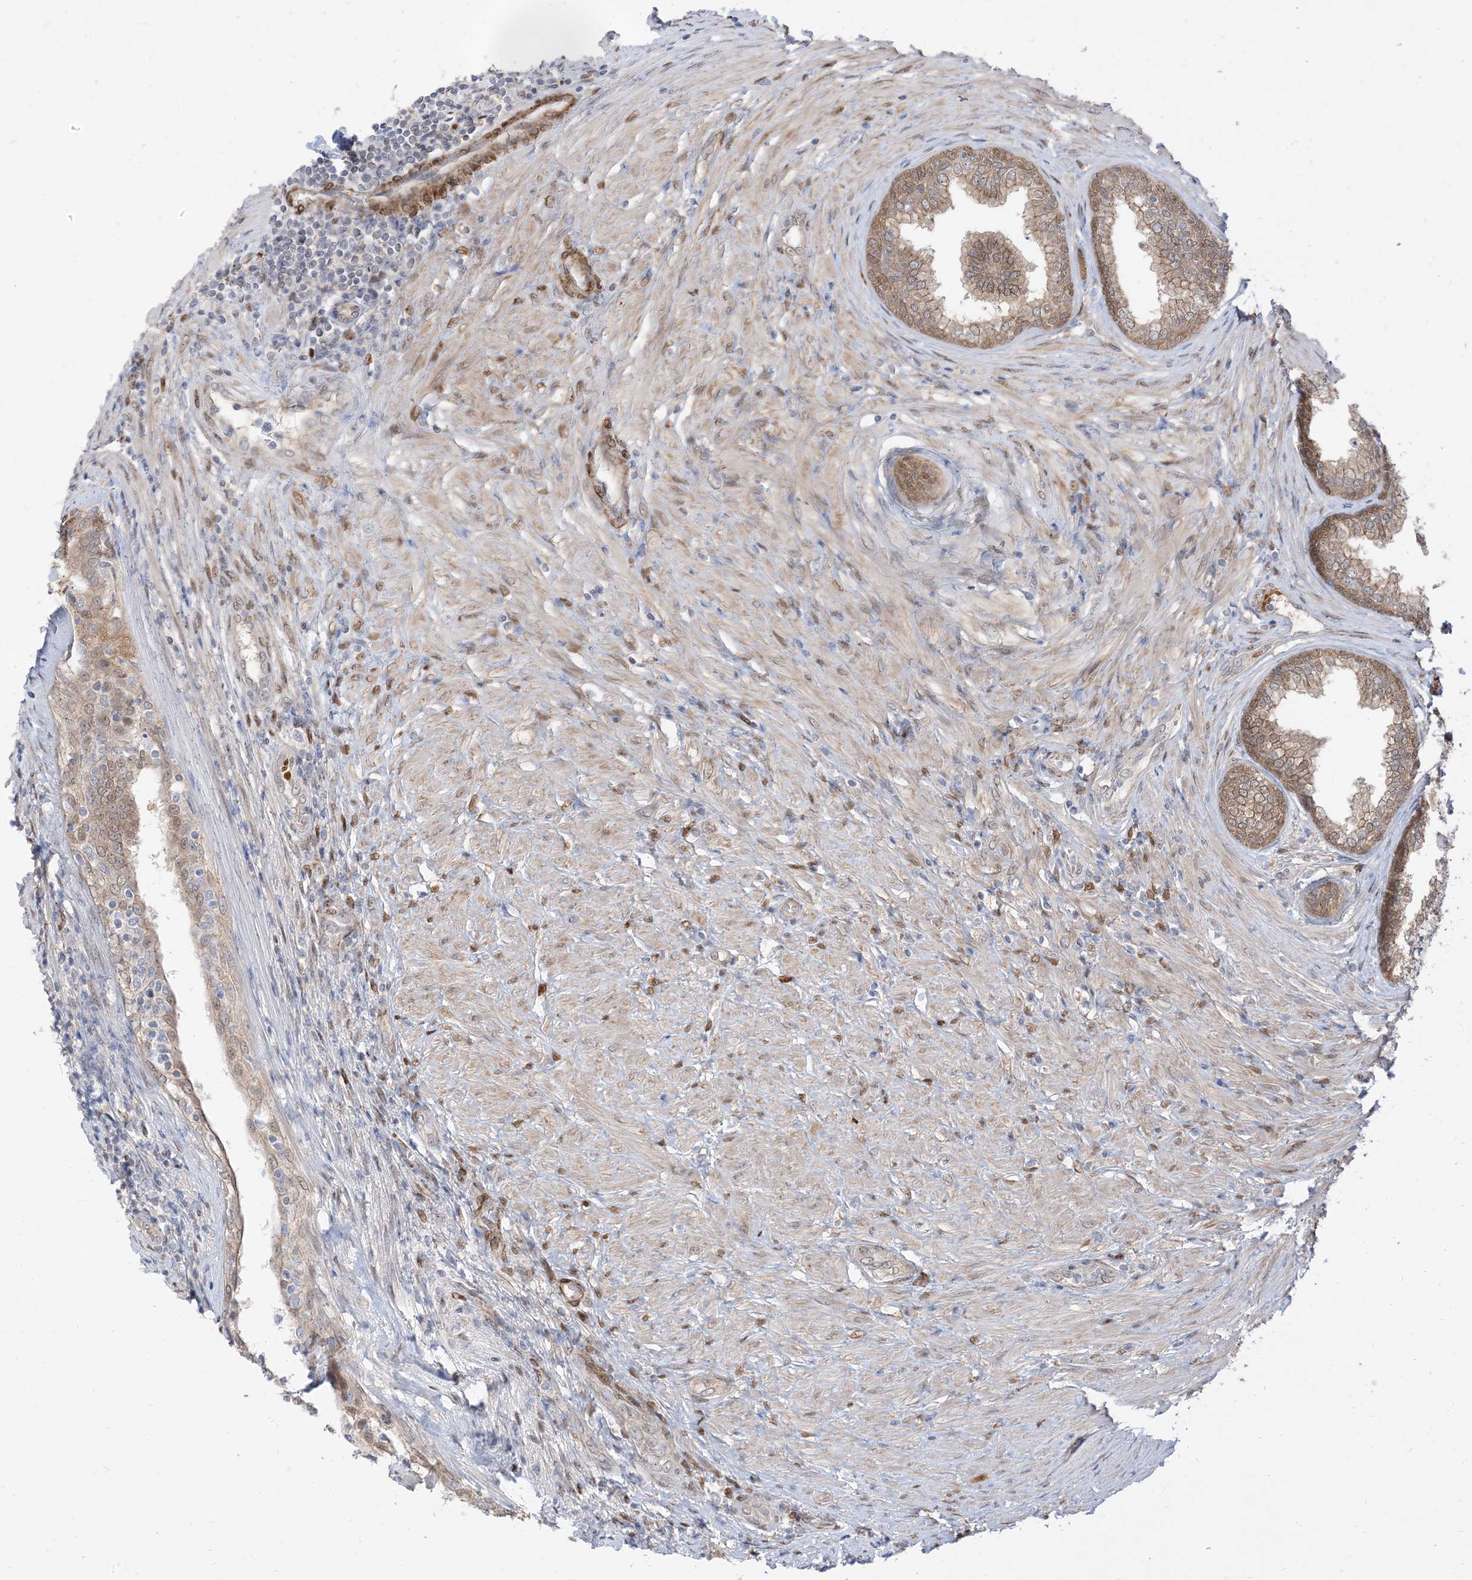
{"staining": {"intensity": "moderate", "quantity": ">75%", "location": "cytoplasmic/membranous,nuclear"}, "tissue": "prostate", "cell_type": "Glandular cells", "image_type": "normal", "snomed": [{"axis": "morphology", "description": "Normal tissue, NOS"}, {"axis": "topography", "description": "Prostate"}], "caption": "DAB (3,3'-diaminobenzidine) immunohistochemical staining of benign prostate displays moderate cytoplasmic/membranous,nuclear protein staining in approximately >75% of glandular cells.", "gene": "RIN1", "patient": {"sex": "male", "age": 76}}